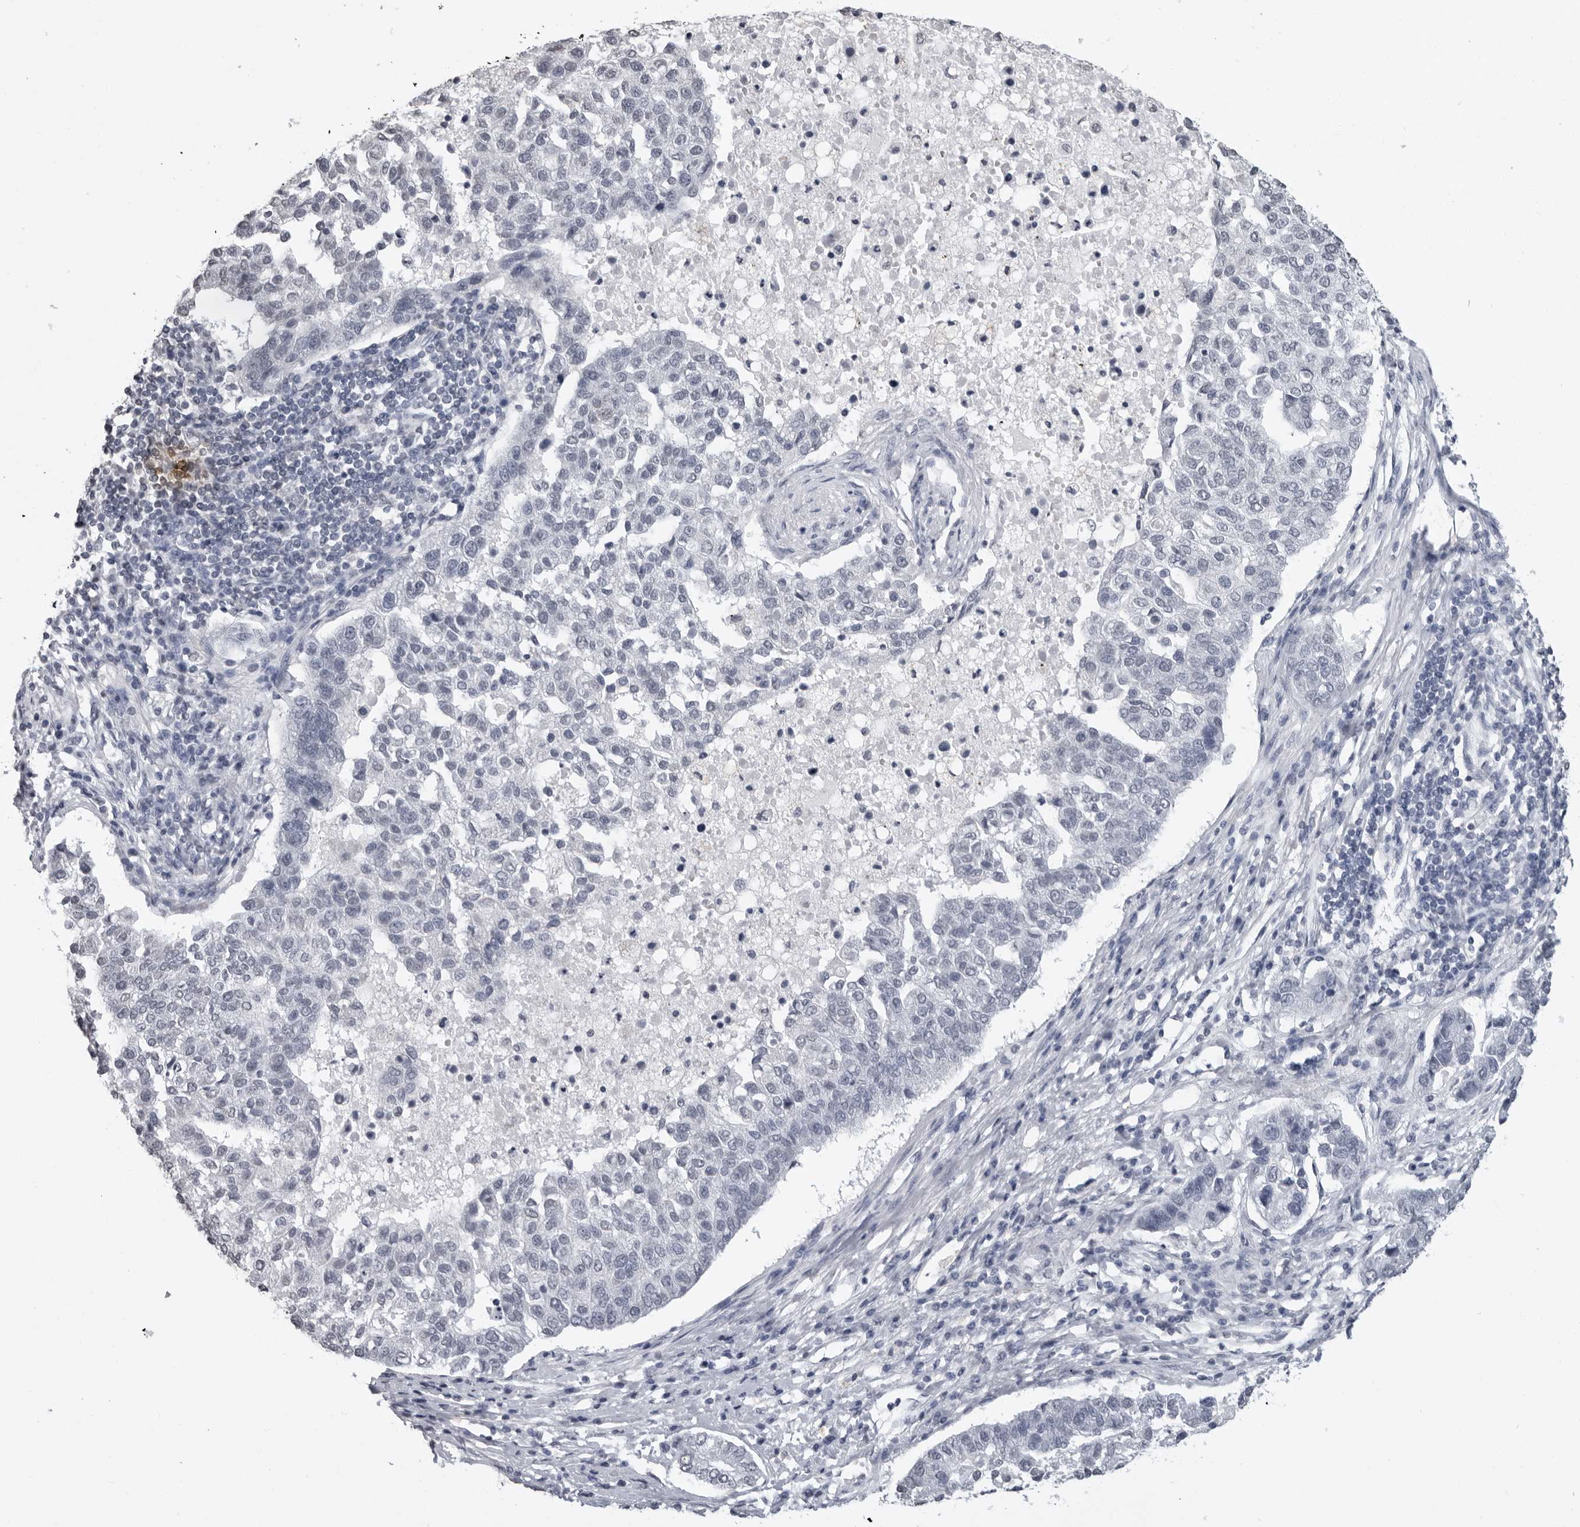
{"staining": {"intensity": "negative", "quantity": "none", "location": "none"}, "tissue": "pancreatic cancer", "cell_type": "Tumor cells", "image_type": "cancer", "snomed": [{"axis": "morphology", "description": "Adenocarcinoma, NOS"}, {"axis": "topography", "description": "Pancreas"}], "caption": "A high-resolution image shows IHC staining of pancreatic cancer (adenocarcinoma), which reveals no significant positivity in tumor cells.", "gene": "HEPACAM", "patient": {"sex": "female", "age": 61}}